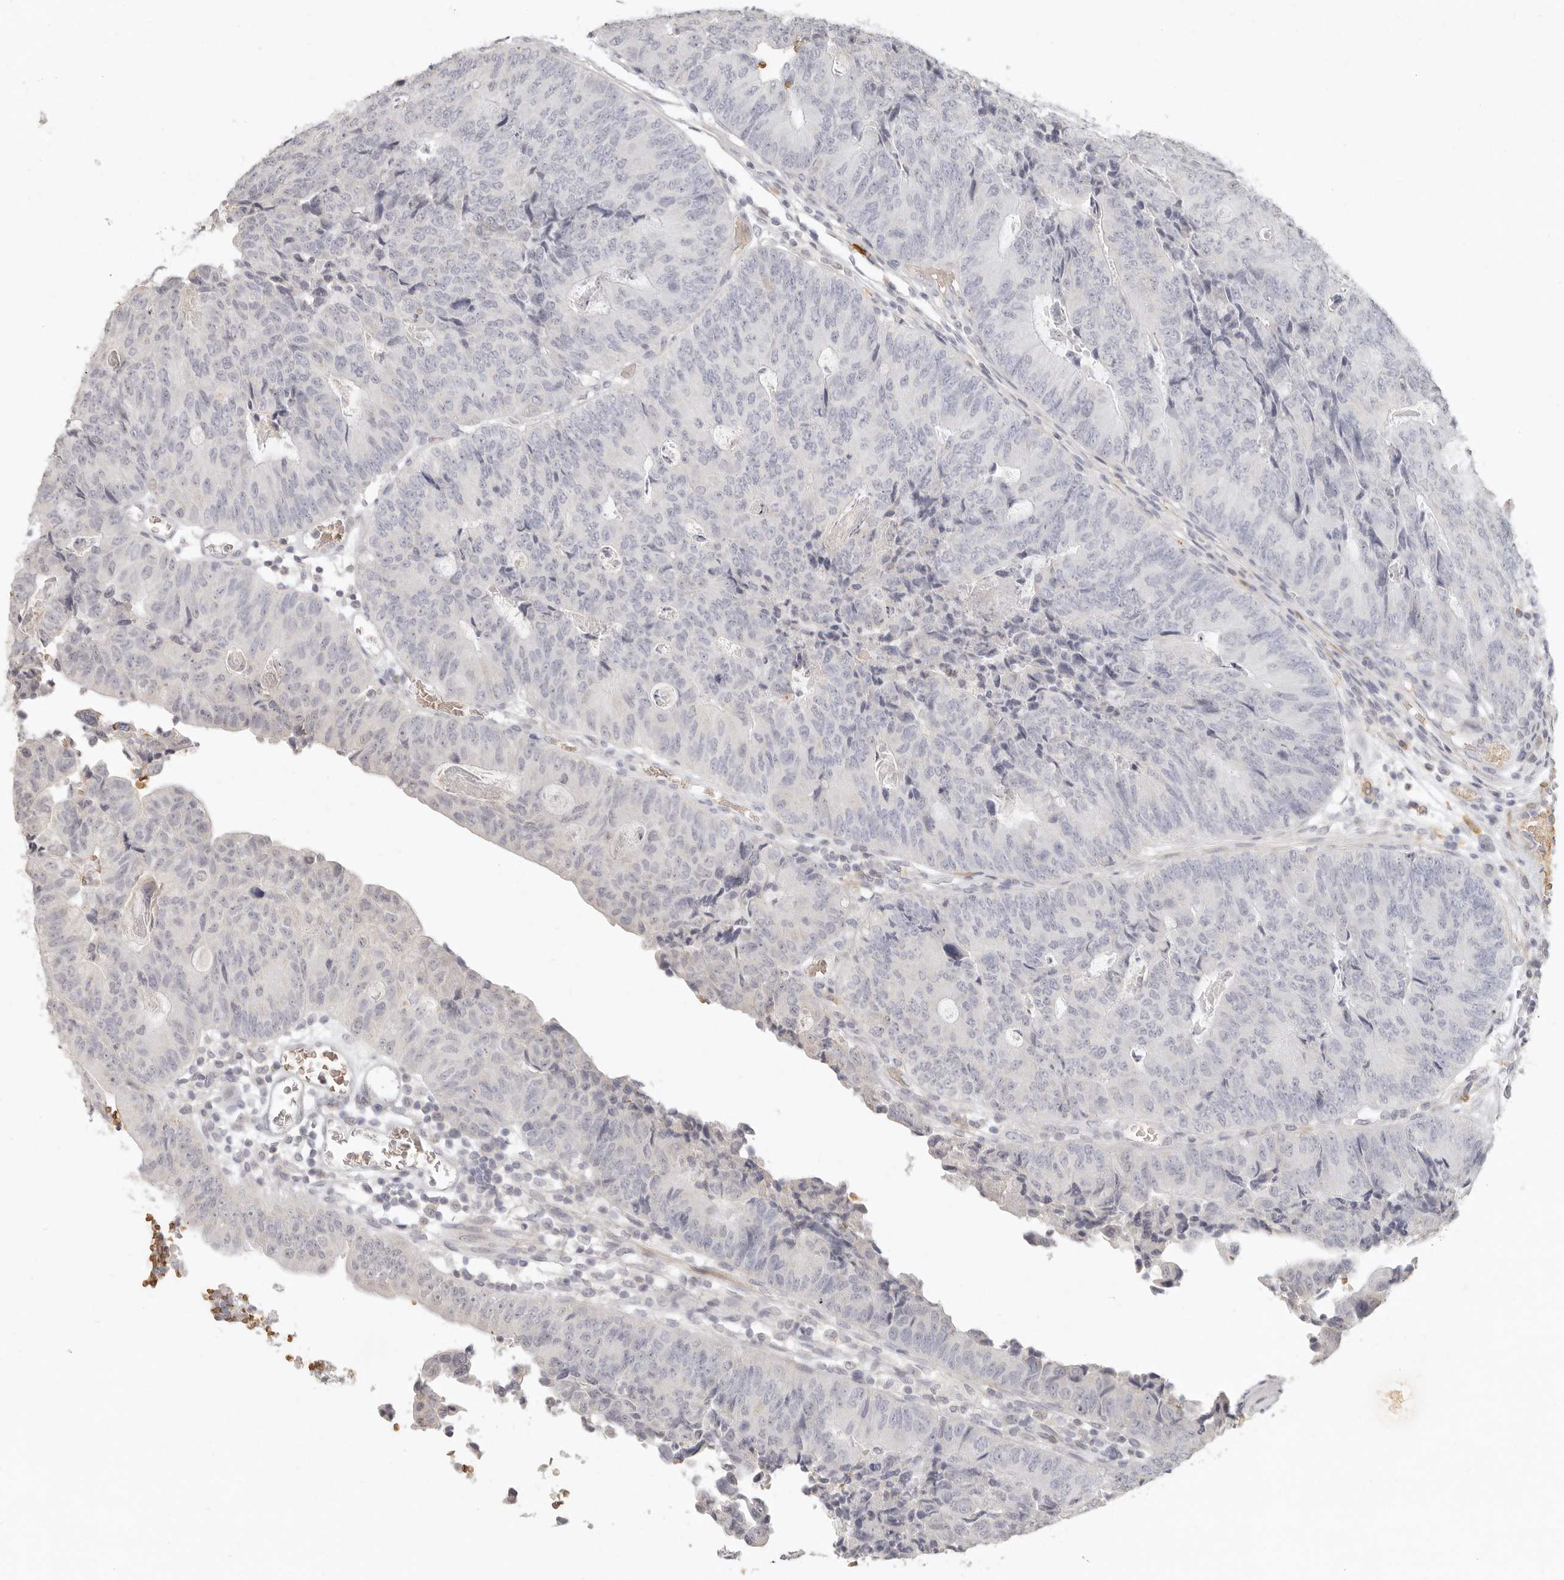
{"staining": {"intensity": "negative", "quantity": "none", "location": "none"}, "tissue": "colorectal cancer", "cell_type": "Tumor cells", "image_type": "cancer", "snomed": [{"axis": "morphology", "description": "Adenocarcinoma, NOS"}, {"axis": "topography", "description": "Colon"}], "caption": "Immunohistochemistry (IHC) micrograph of neoplastic tissue: human adenocarcinoma (colorectal) stained with DAB shows no significant protein expression in tumor cells.", "gene": "NIBAN1", "patient": {"sex": "female", "age": 67}}